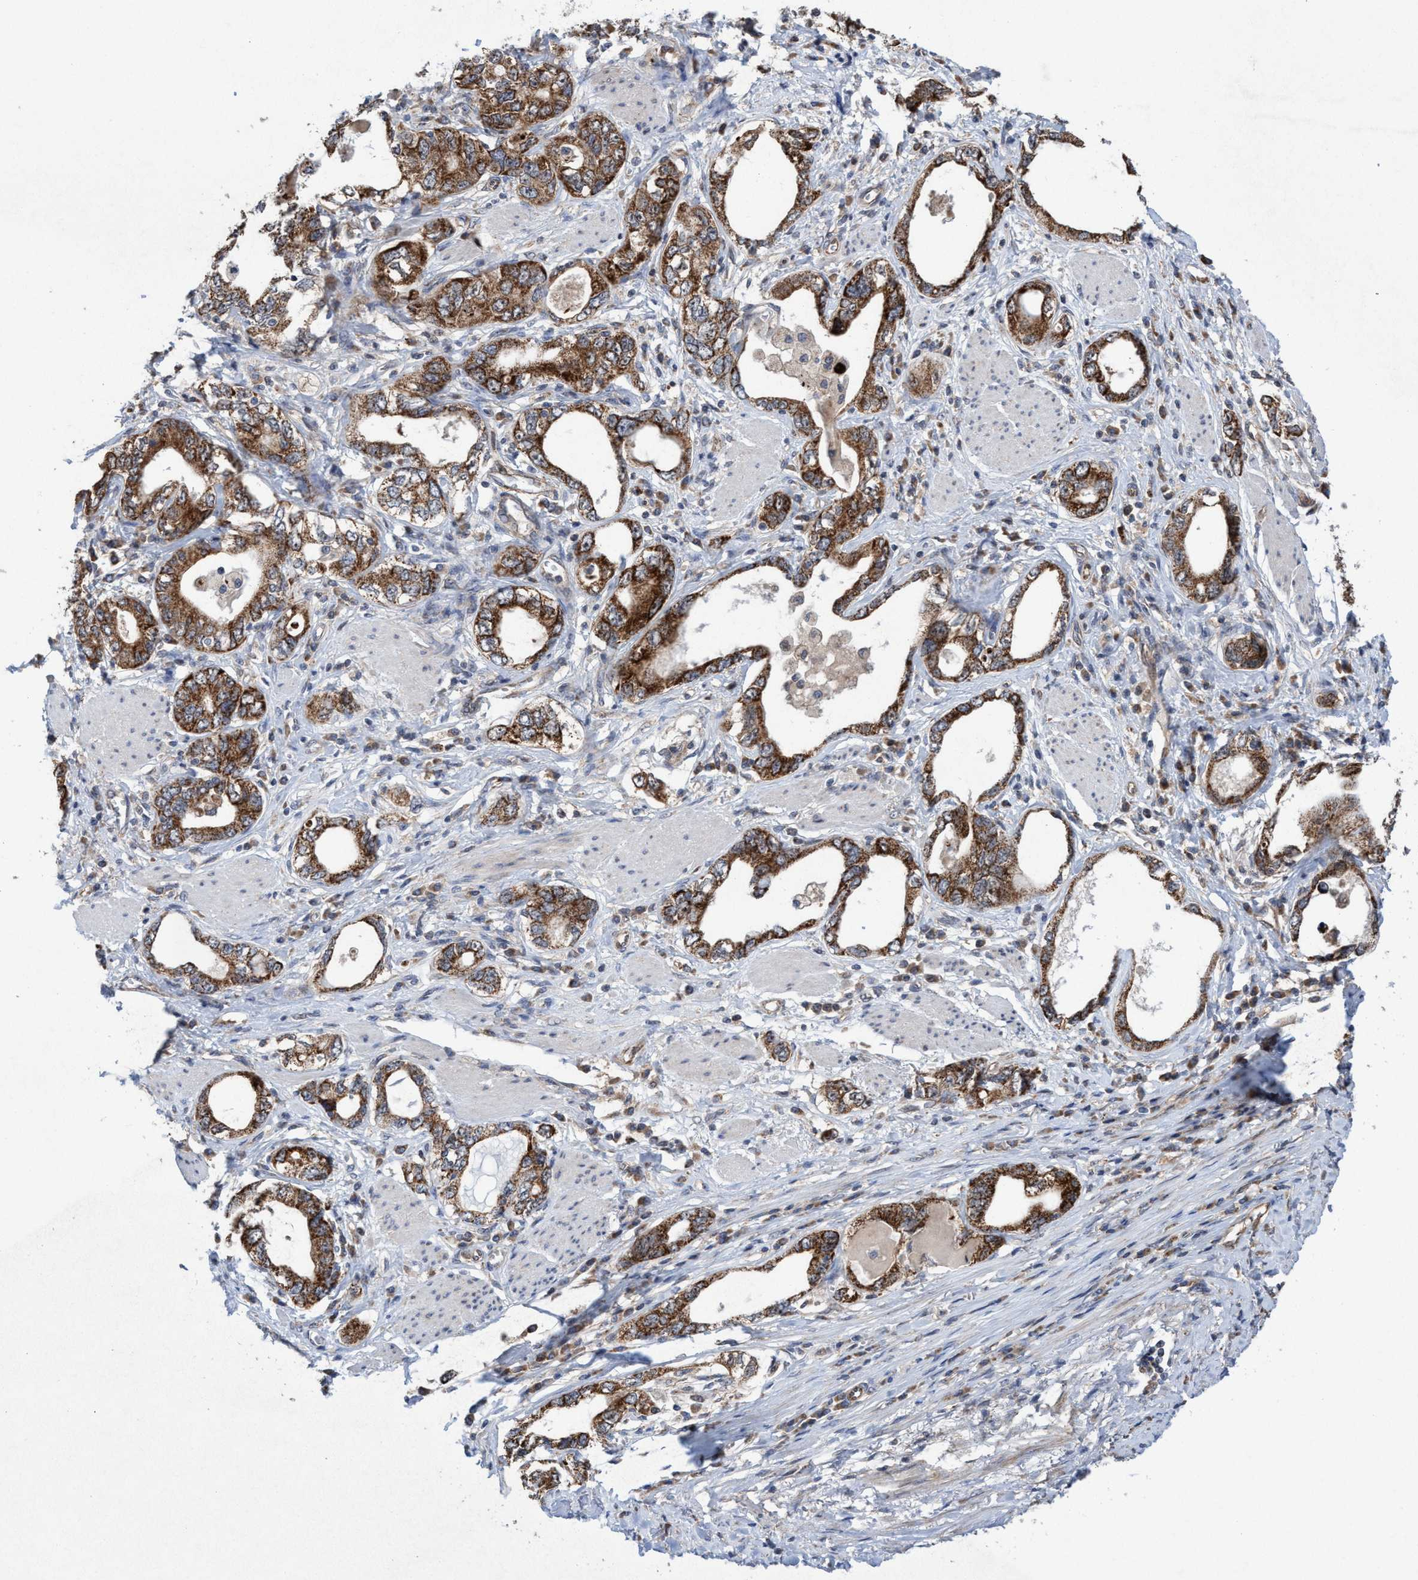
{"staining": {"intensity": "strong", "quantity": ">75%", "location": "cytoplasmic/membranous"}, "tissue": "stomach cancer", "cell_type": "Tumor cells", "image_type": "cancer", "snomed": [{"axis": "morphology", "description": "Adenocarcinoma, NOS"}, {"axis": "topography", "description": "Stomach, lower"}], "caption": "Protein expression by IHC displays strong cytoplasmic/membranous positivity in about >75% of tumor cells in stomach adenocarcinoma.", "gene": "P2RY14", "patient": {"sex": "female", "age": 93}}